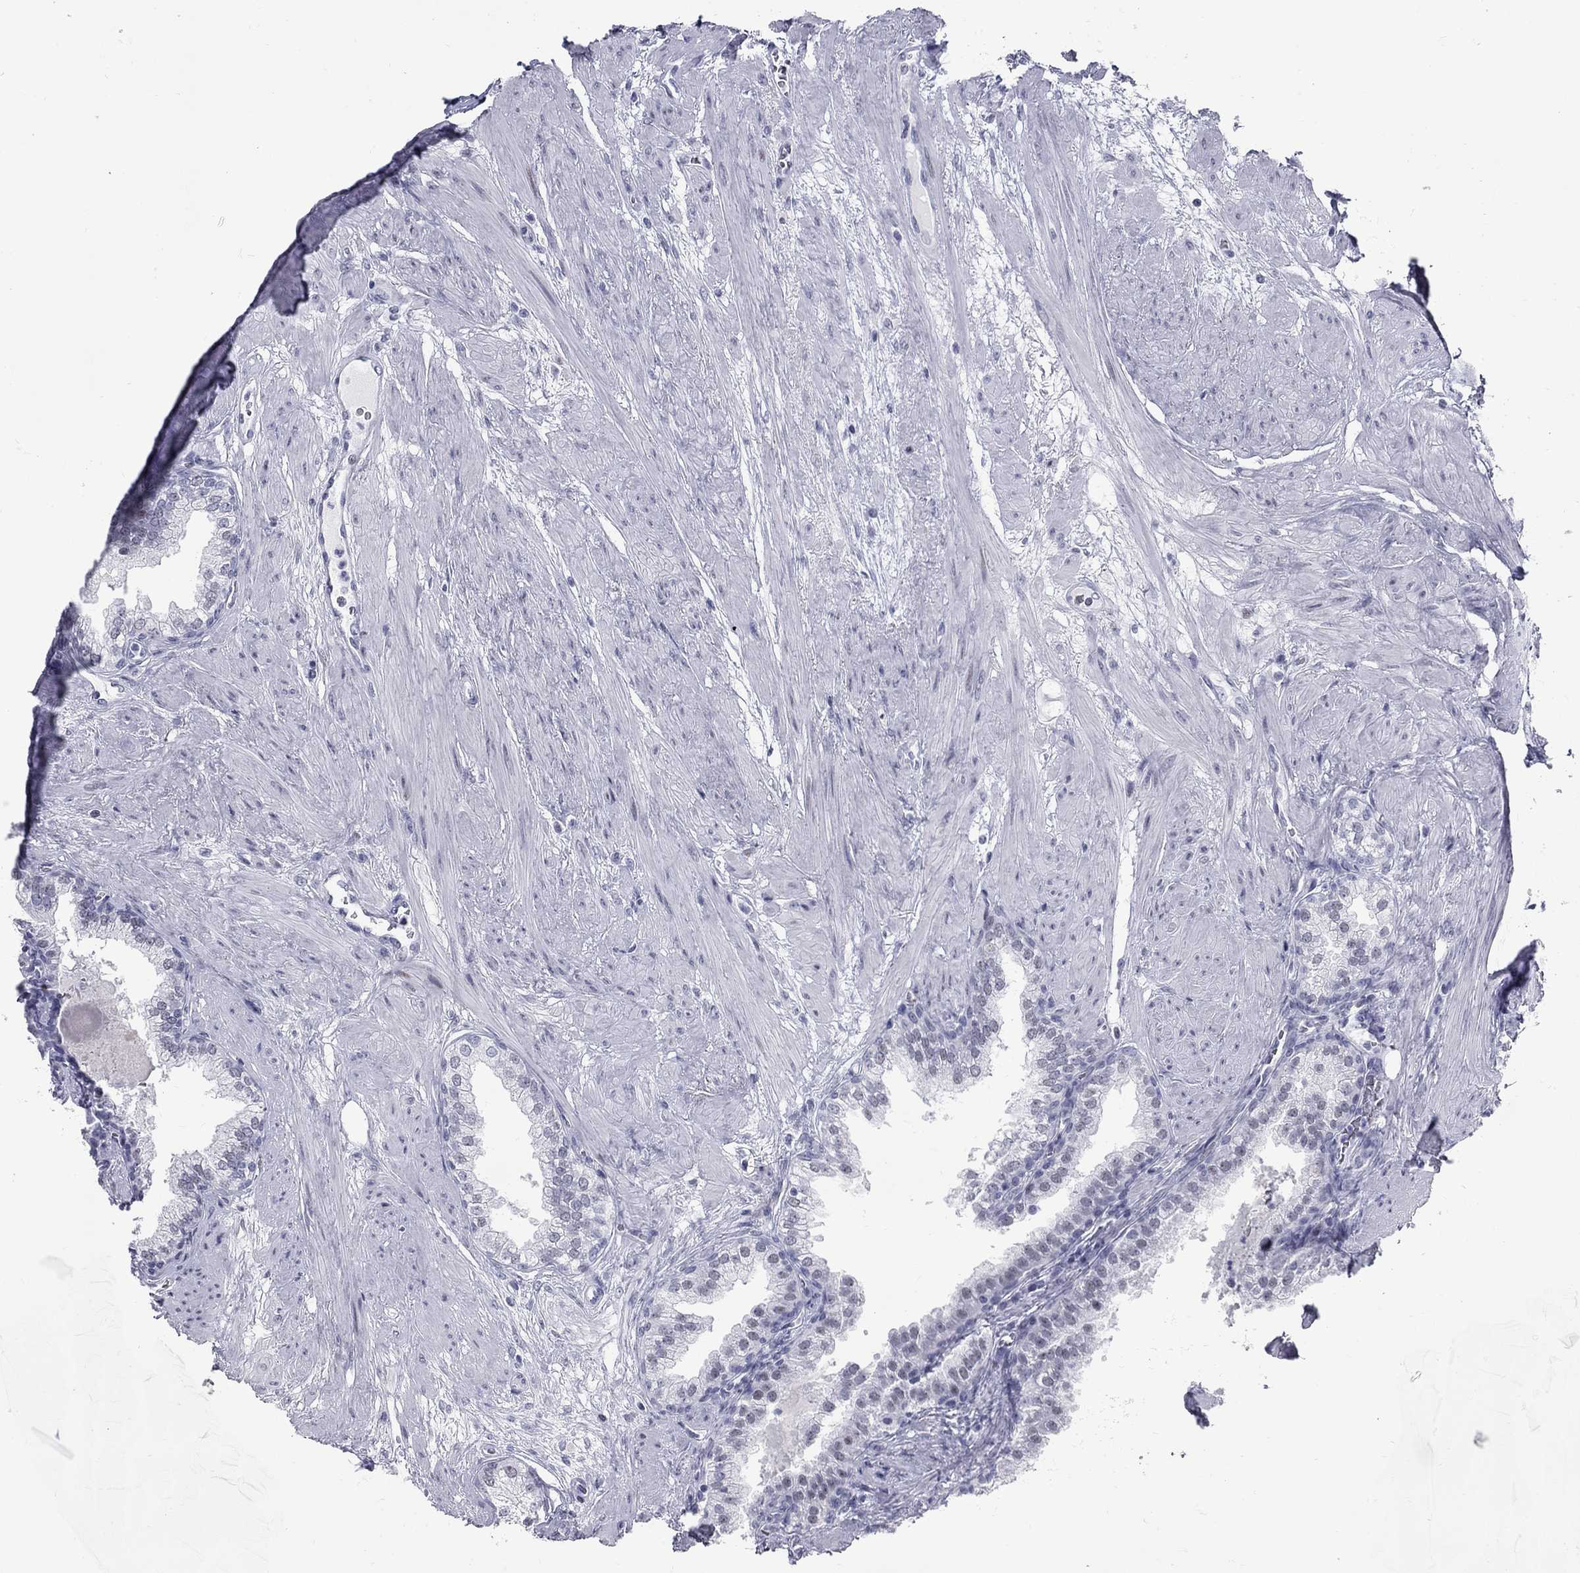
{"staining": {"intensity": "negative", "quantity": "none", "location": "none"}, "tissue": "prostate cancer", "cell_type": "Tumor cells", "image_type": "cancer", "snomed": [{"axis": "morphology", "description": "Adenocarcinoma, NOS"}, {"axis": "topography", "description": "Prostate"}], "caption": "The immunohistochemistry micrograph has no significant expression in tumor cells of adenocarcinoma (prostate) tissue. (Immunohistochemistry (ihc), brightfield microscopy, high magnification).", "gene": "ASF1B", "patient": {"sex": "male", "age": 69}}